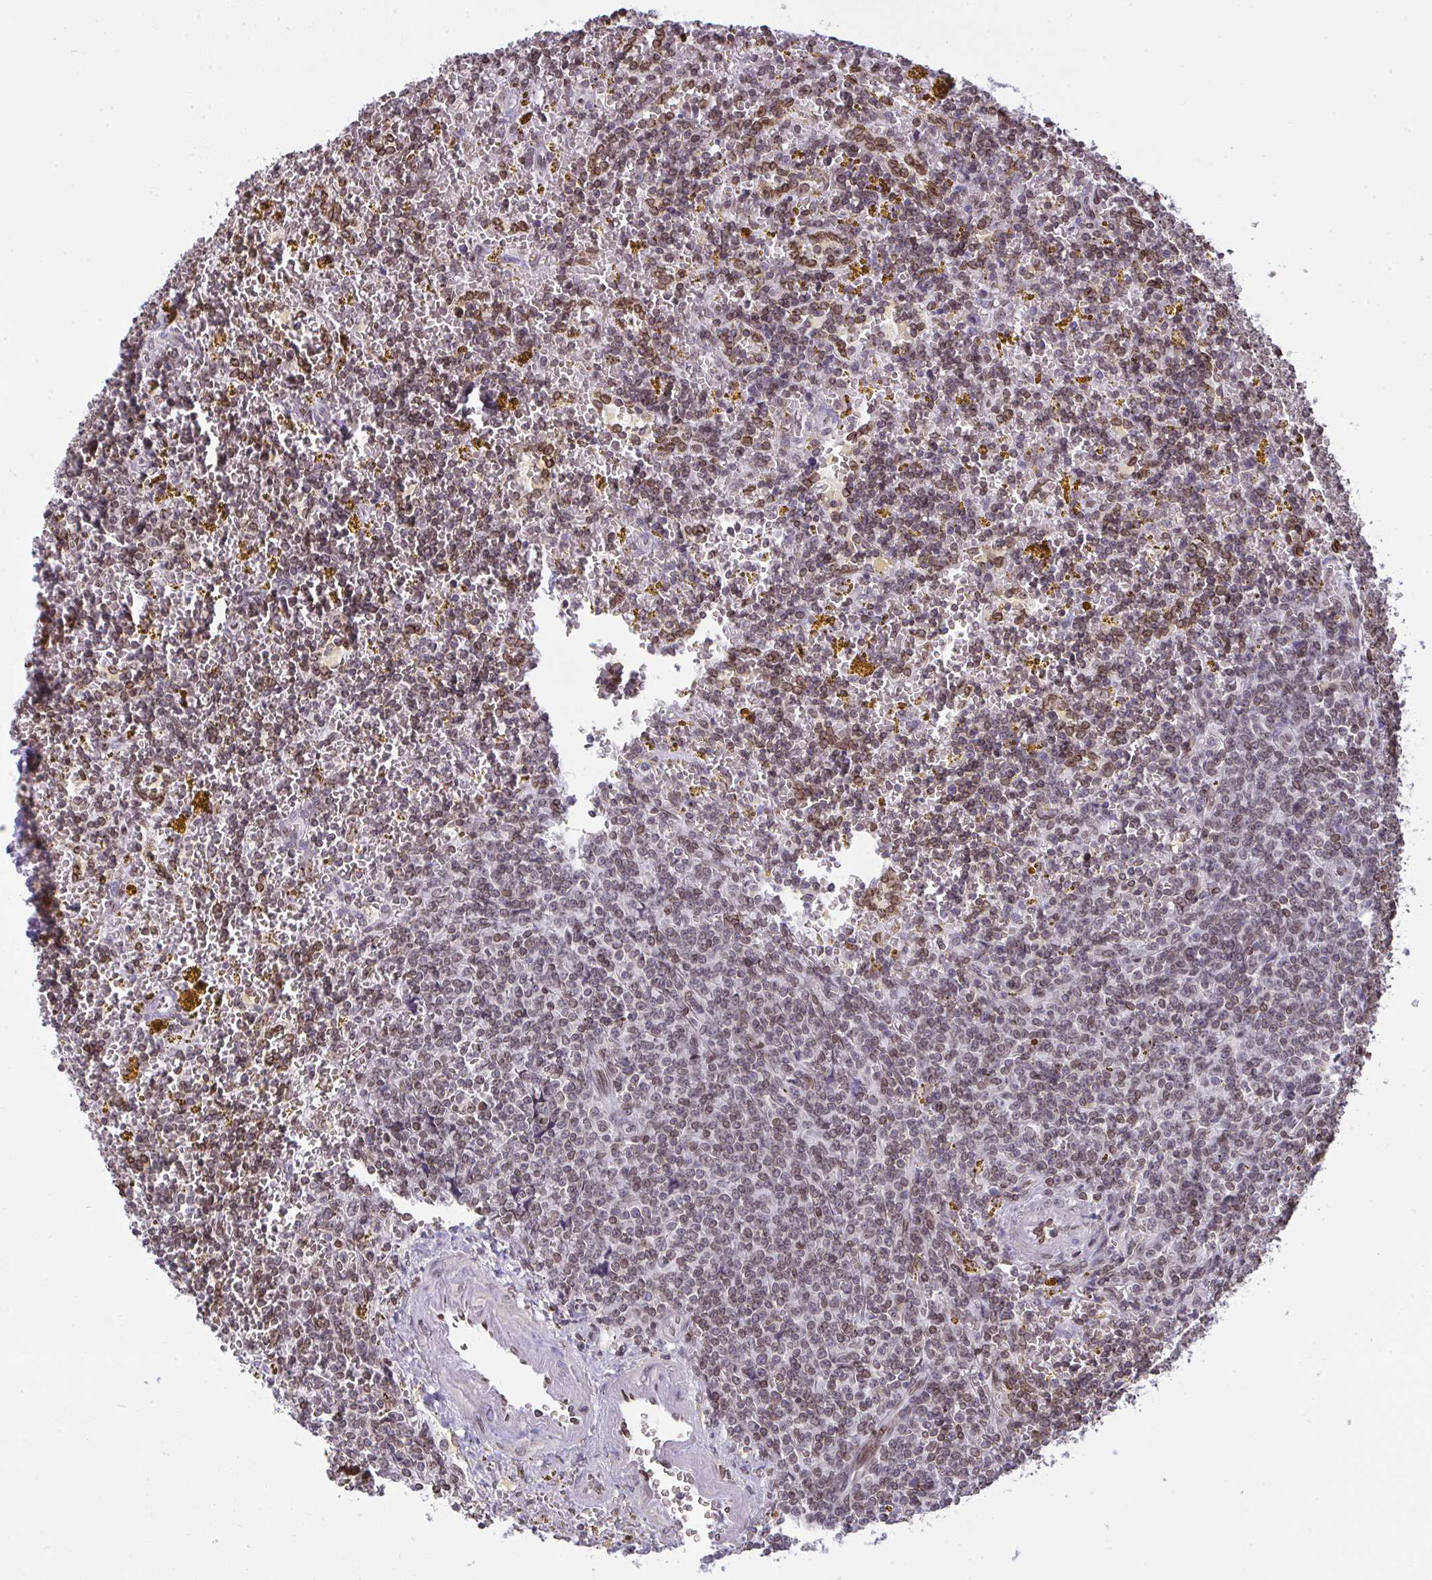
{"staining": {"intensity": "weak", "quantity": "25%-75%", "location": "cytoplasmic/membranous,nuclear"}, "tissue": "lymphoma", "cell_type": "Tumor cells", "image_type": "cancer", "snomed": [{"axis": "morphology", "description": "Malignant lymphoma, non-Hodgkin's type, Low grade"}, {"axis": "topography", "description": "Spleen"}, {"axis": "topography", "description": "Lymph node"}], "caption": "Tumor cells reveal weak cytoplasmic/membranous and nuclear staining in about 25%-75% of cells in lymphoma.", "gene": "LMNB2", "patient": {"sex": "female", "age": 66}}